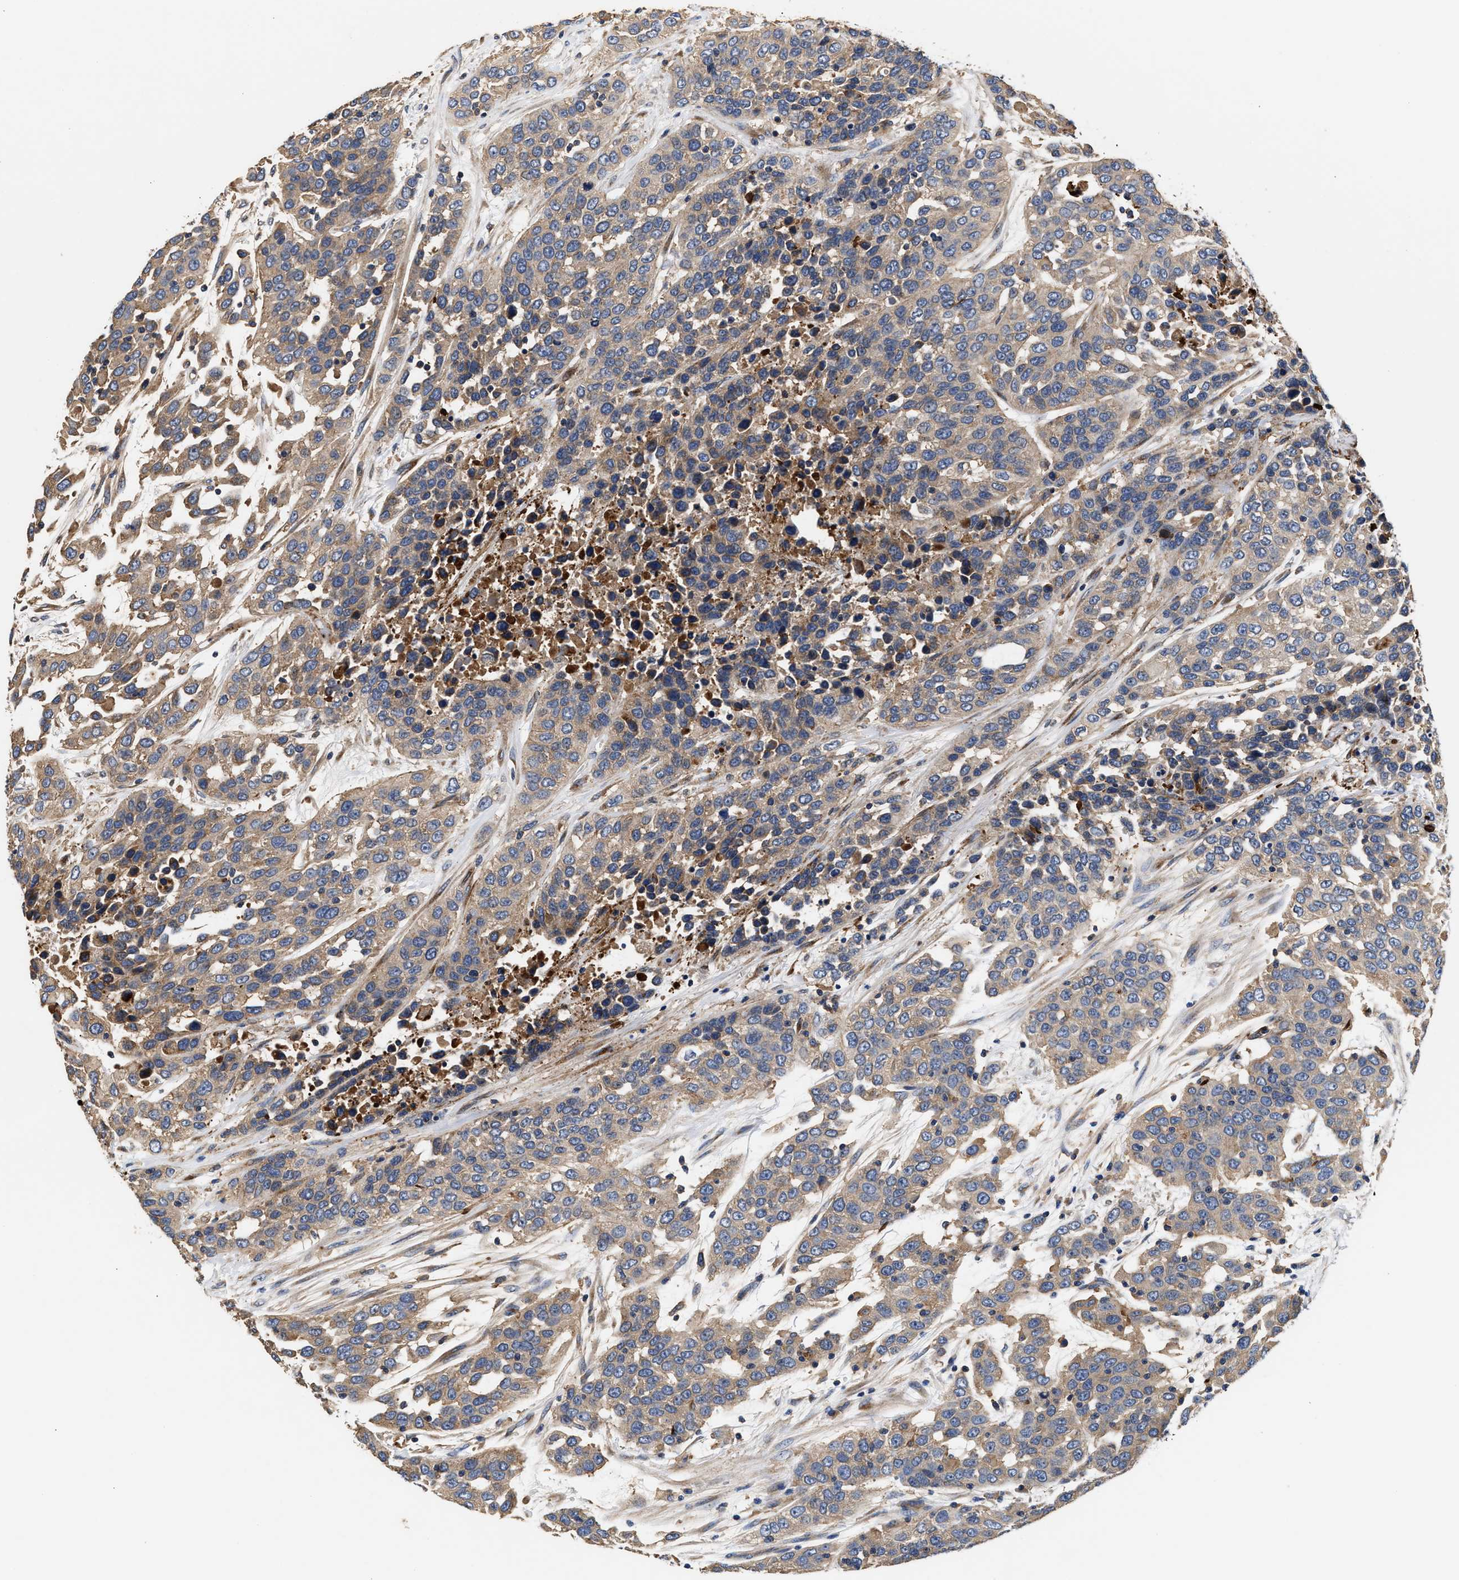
{"staining": {"intensity": "weak", "quantity": ">75%", "location": "cytoplasmic/membranous"}, "tissue": "urothelial cancer", "cell_type": "Tumor cells", "image_type": "cancer", "snomed": [{"axis": "morphology", "description": "Urothelial carcinoma, High grade"}, {"axis": "topography", "description": "Urinary bladder"}], "caption": "Protein expression analysis of human urothelial carcinoma (high-grade) reveals weak cytoplasmic/membranous staining in approximately >75% of tumor cells.", "gene": "KLB", "patient": {"sex": "female", "age": 80}}